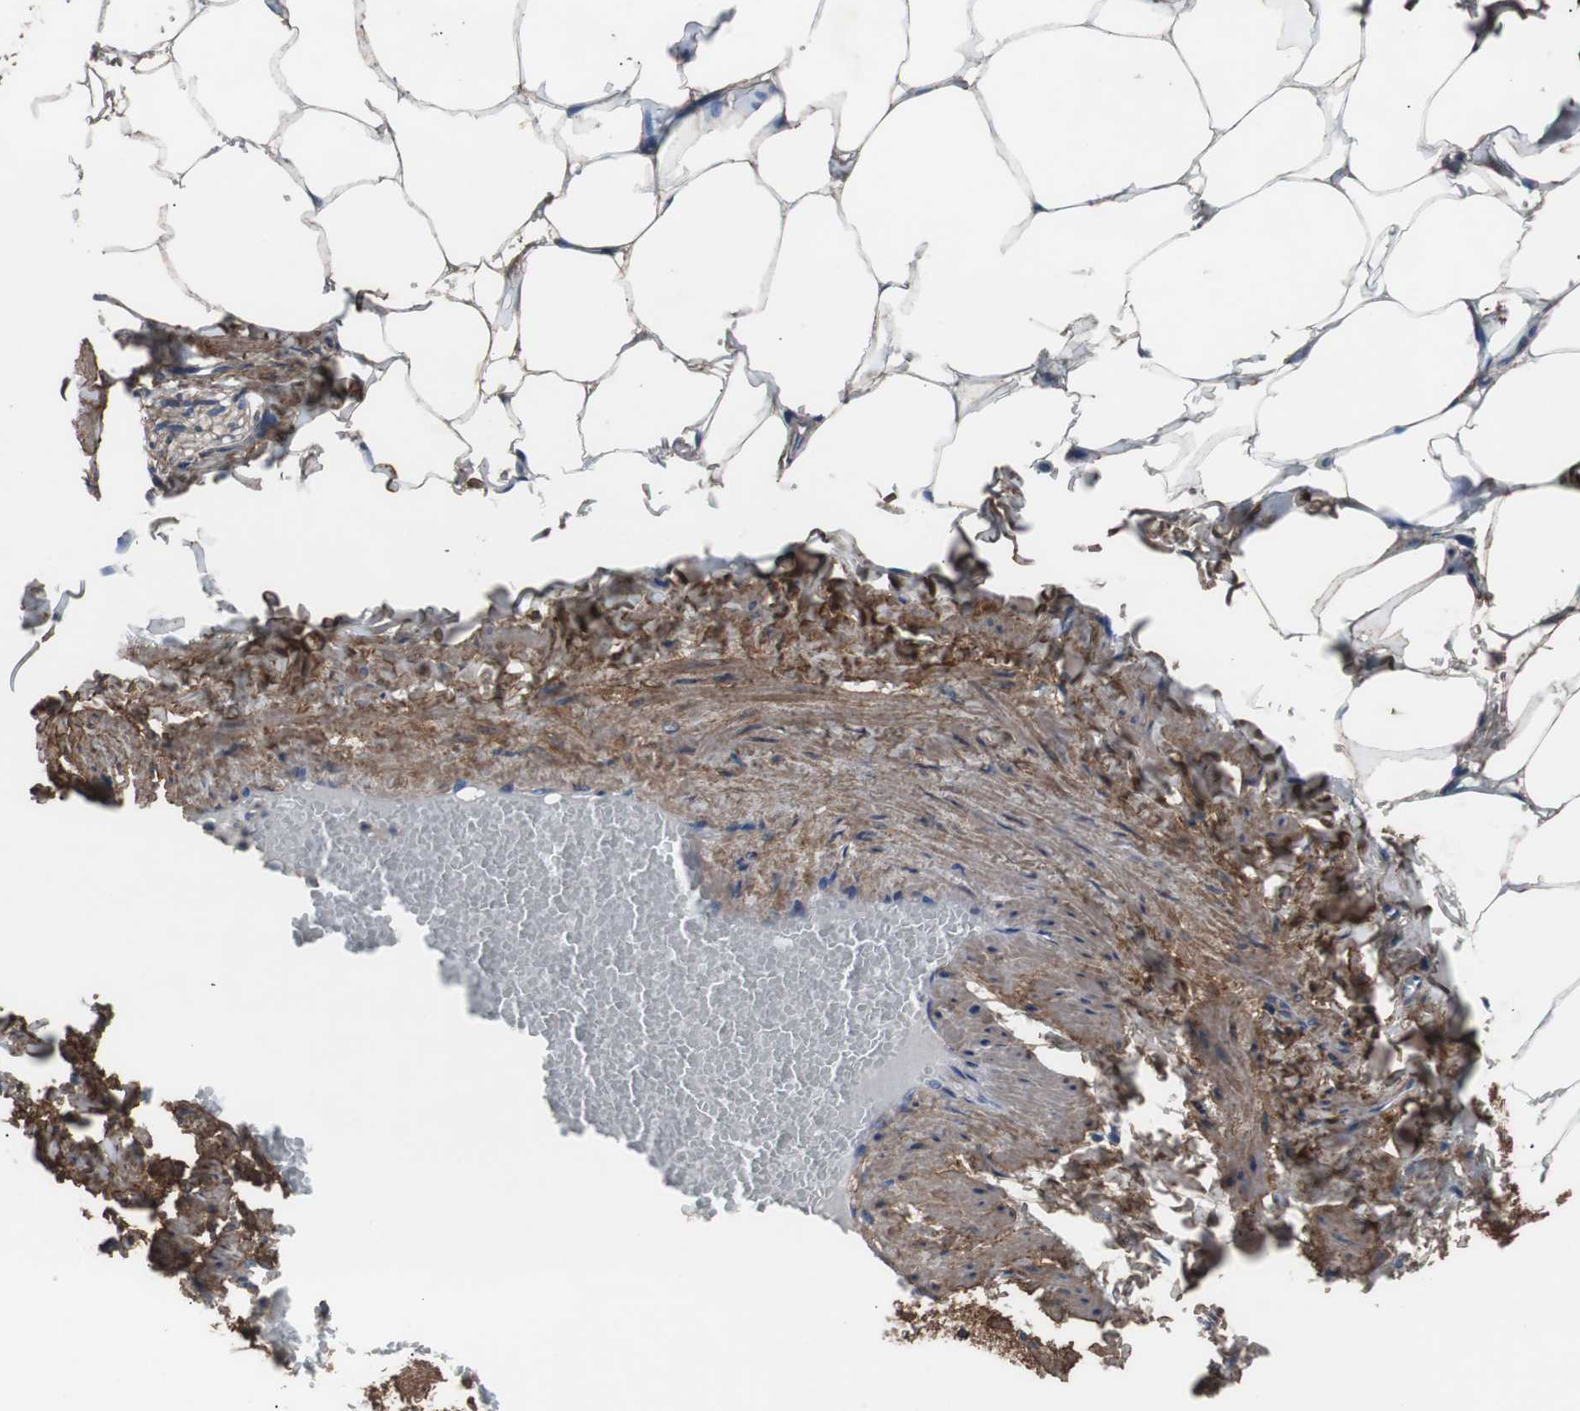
{"staining": {"intensity": "strong", "quantity": ">75%", "location": "cytoplasmic/membranous"}, "tissue": "adipose tissue", "cell_type": "Adipocytes", "image_type": "normal", "snomed": [{"axis": "morphology", "description": "Normal tissue, NOS"}, {"axis": "topography", "description": "Vascular tissue"}], "caption": "The immunohistochemical stain highlights strong cytoplasmic/membranous positivity in adipocytes of benign adipose tissue. The protein is shown in brown color, while the nuclei are stained blue.", "gene": "COL6A2", "patient": {"sex": "male", "age": 41}}